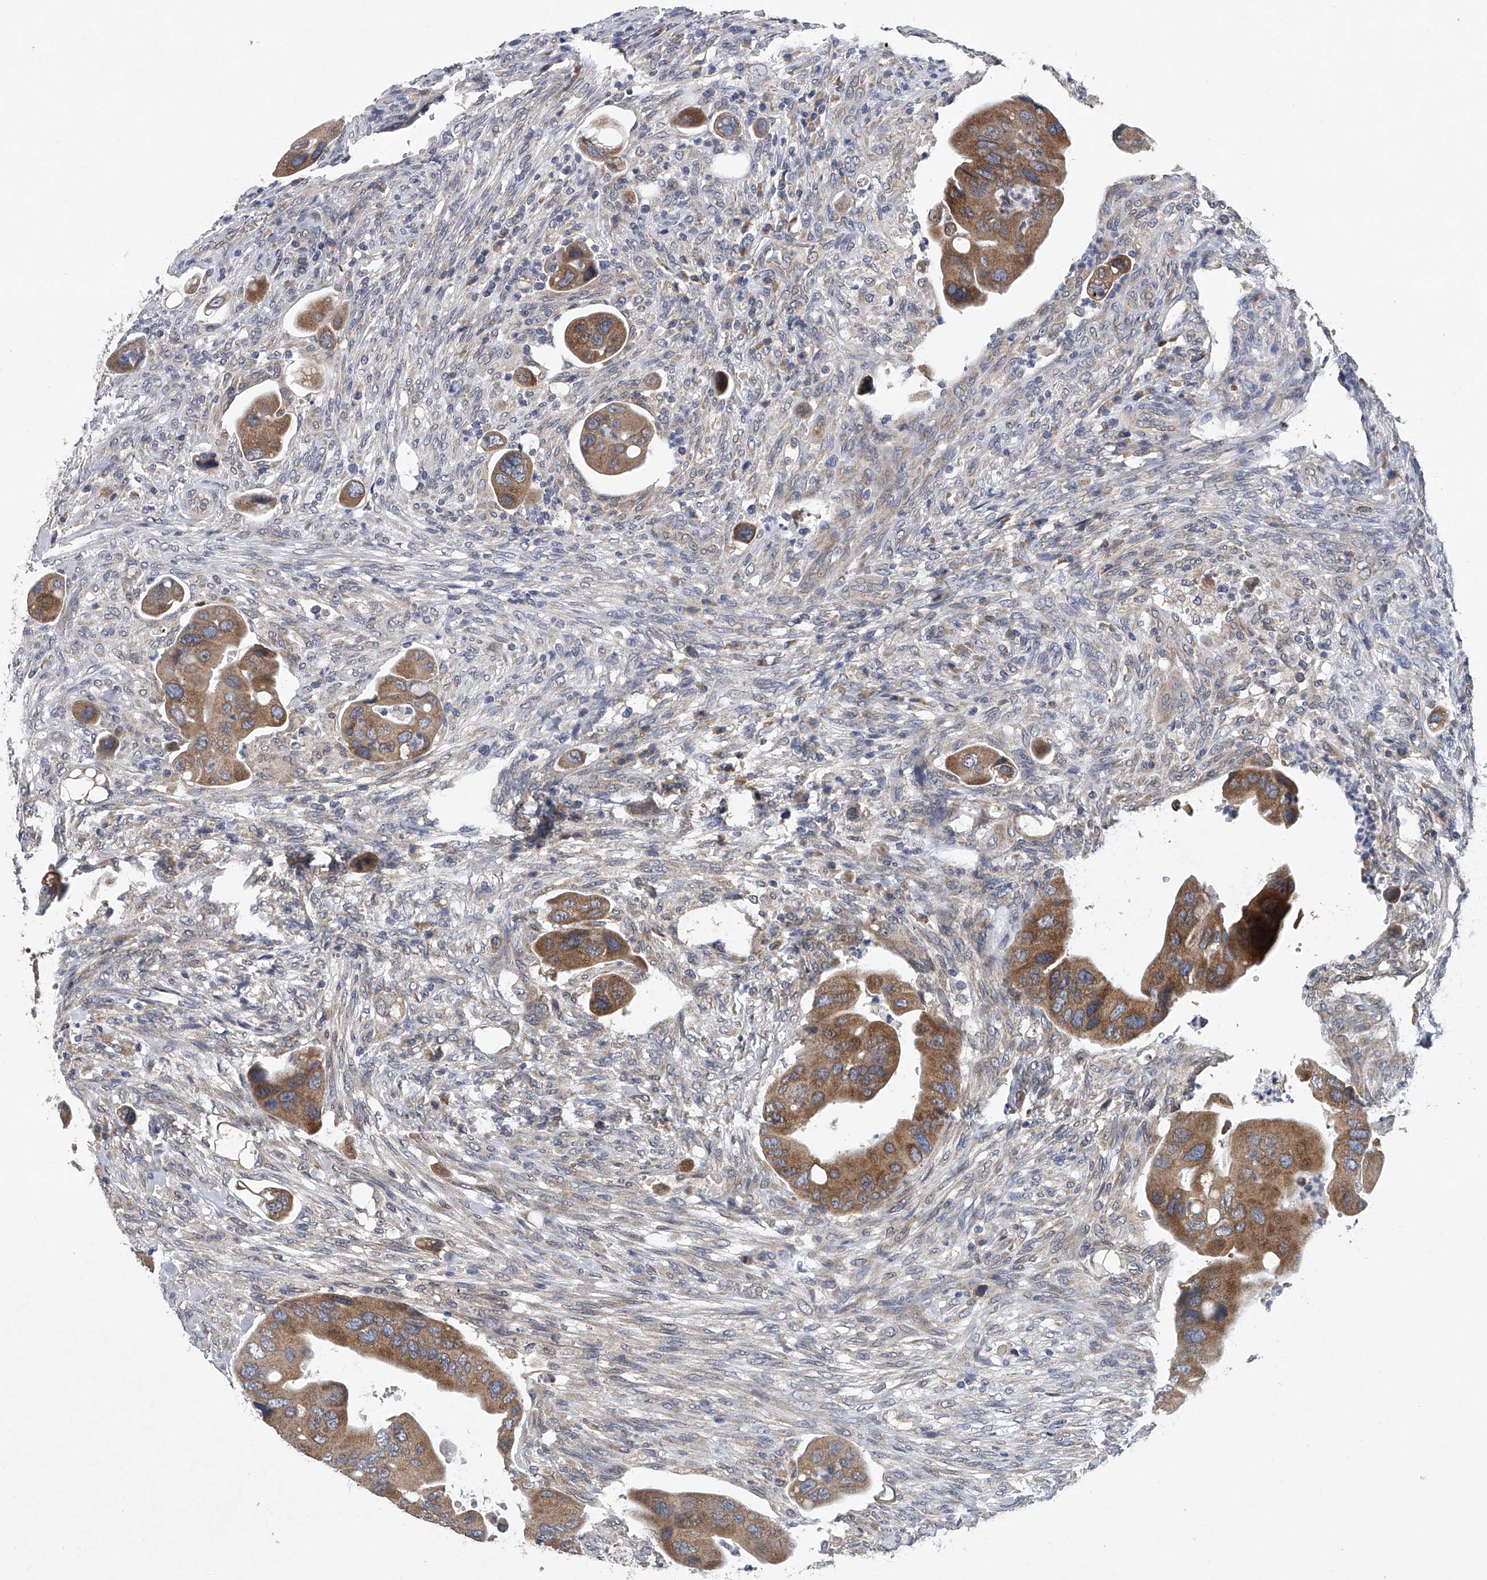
{"staining": {"intensity": "moderate", "quantity": ">75%", "location": "cytoplasmic/membranous"}, "tissue": "colorectal cancer", "cell_type": "Tumor cells", "image_type": "cancer", "snomed": [{"axis": "morphology", "description": "Adenocarcinoma, NOS"}, {"axis": "topography", "description": "Rectum"}], "caption": "Immunohistochemical staining of human adenocarcinoma (colorectal) displays medium levels of moderate cytoplasmic/membranous positivity in approximately >75% of tumor cells.", "gene": "RNF5", "patient": {"sex": "female", "age": 57}}